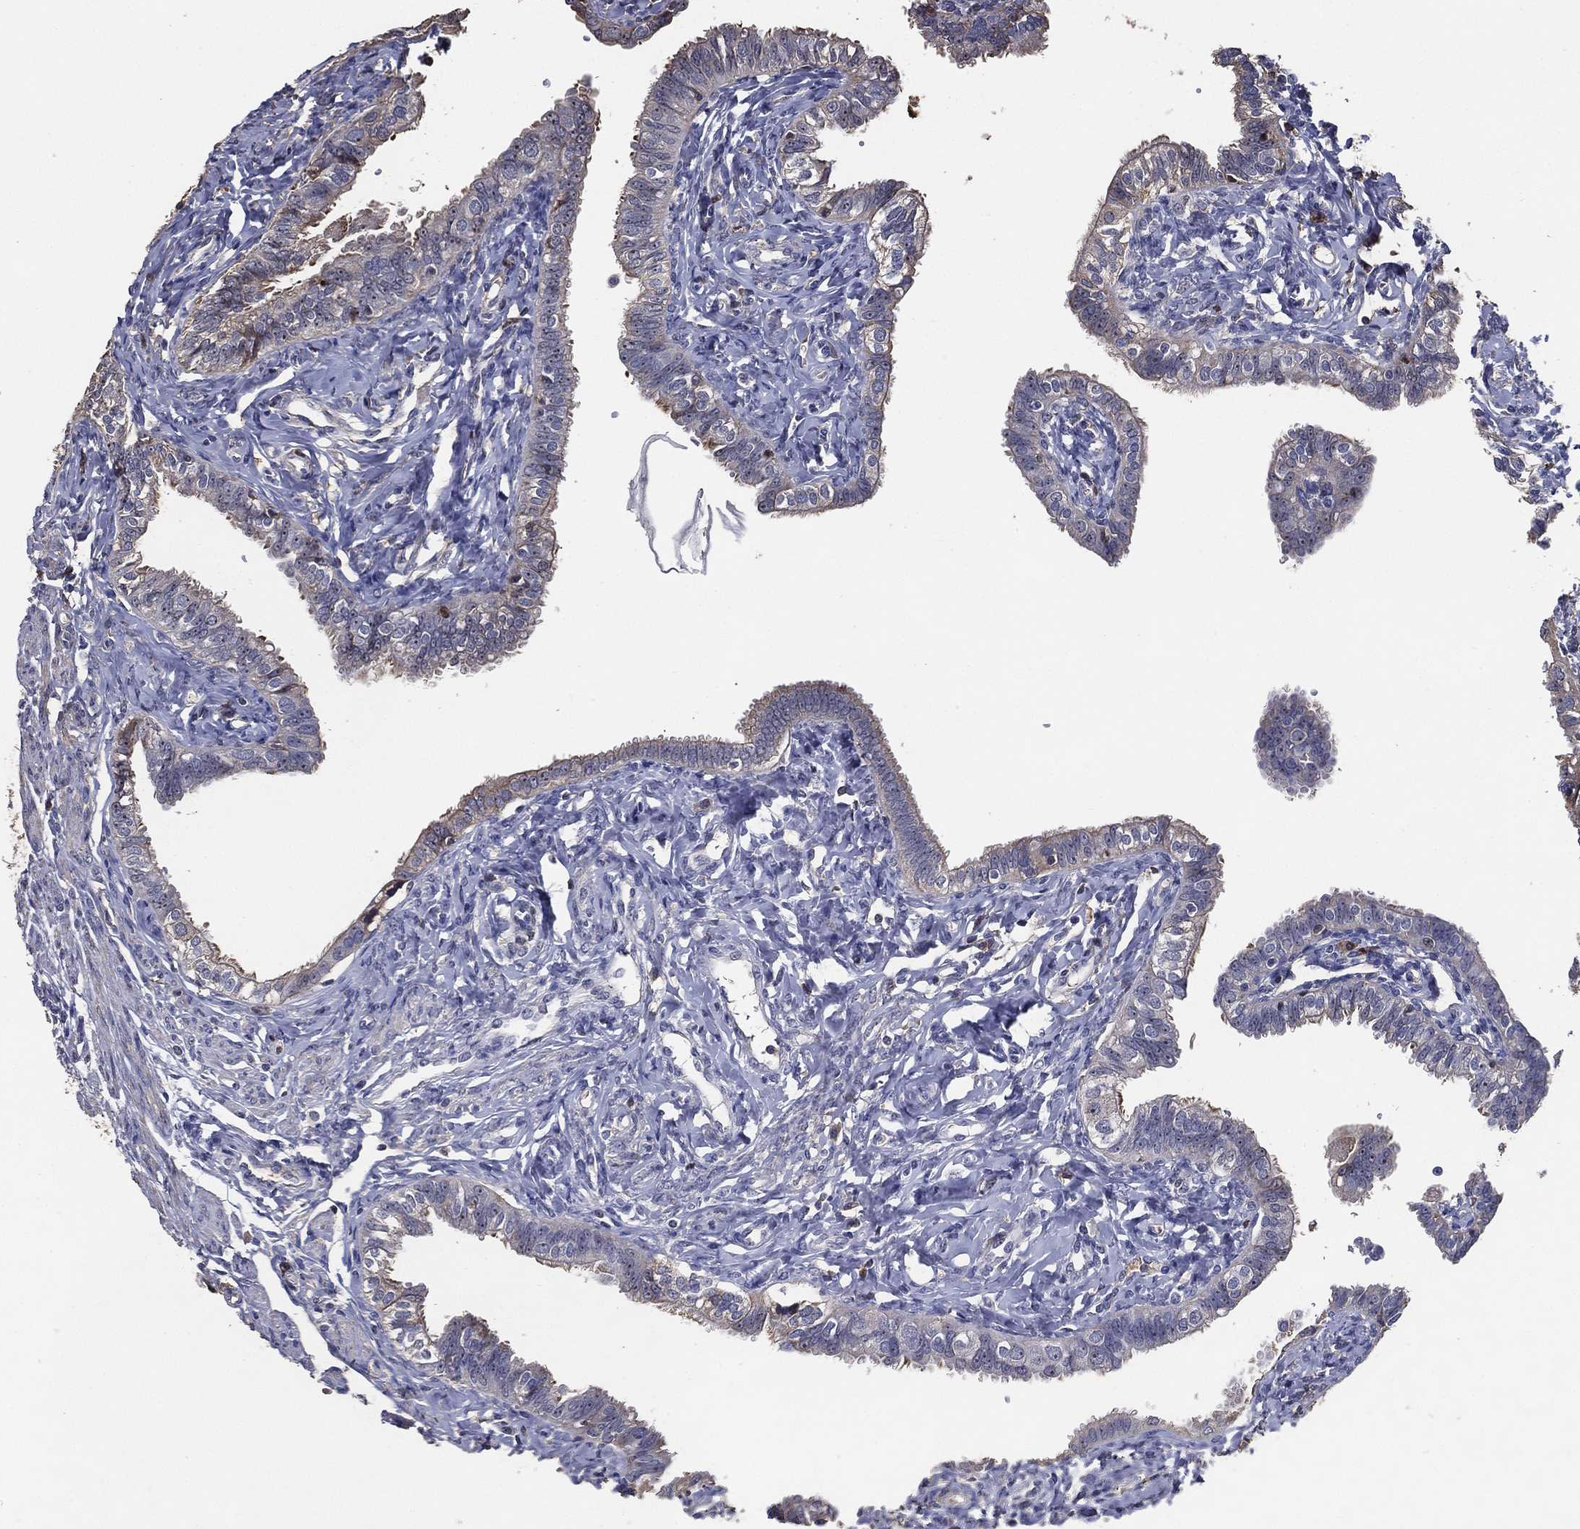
{"staining": {"intensity": "weak", "quantity": "<25%", "location": "cytoplasmic/membranous"}, "tissue": "fallopian tube", "cell_type": "Glandular cells", "image_type": "normal", "snomed": [{"axis": "morphology", "description": "Normal tissue, NOS"}, {"axis": "topography", "description": "Fallopian tube"}], "caption": "IHC photomicrograph of benign fallopian tube stained for a protein (brown), which displays no expression in glandular cells.", "gene": "EFNA1", "patient": {"sex": "female", "age": 54}}